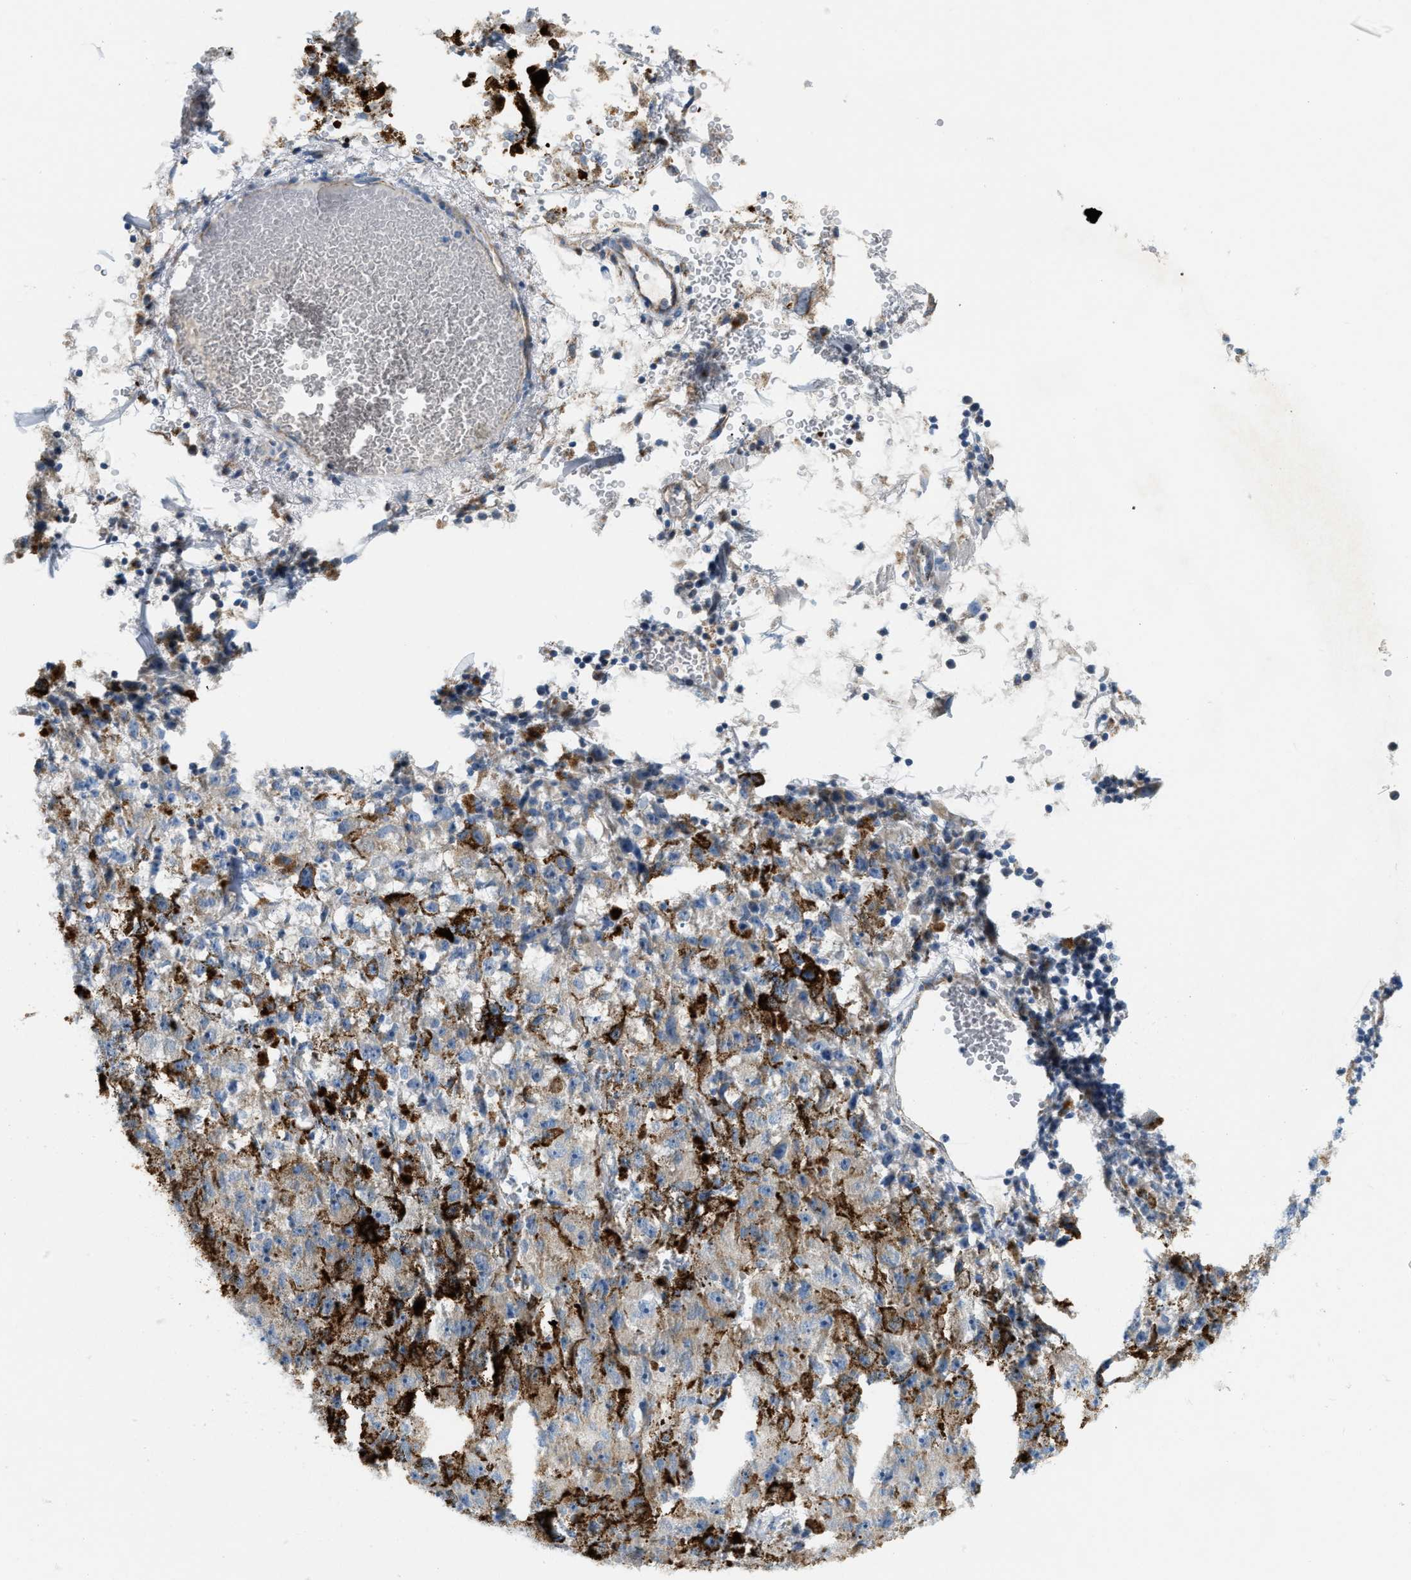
{"staining": {"intensity": "weak", "quantity": "25%-75%", "location": "cytoplasmic/membranous"}, "tissue": "melanoma", "cell_type": "Tumor cells", "image_type": "cancer", "snomed": [{"axis": "morphology", "description": "Malignant melanoma, NOS"}, {"axis": "topography", "description": "Skin"}], "caption": "Immunohistochemical staining of melanoma reveals low levels of weak cytoplasmic/membranous expression in about 25%-75% of tumor cells.", "gene": "JADE1", "patient": {"sex": "female", "age": 104}}